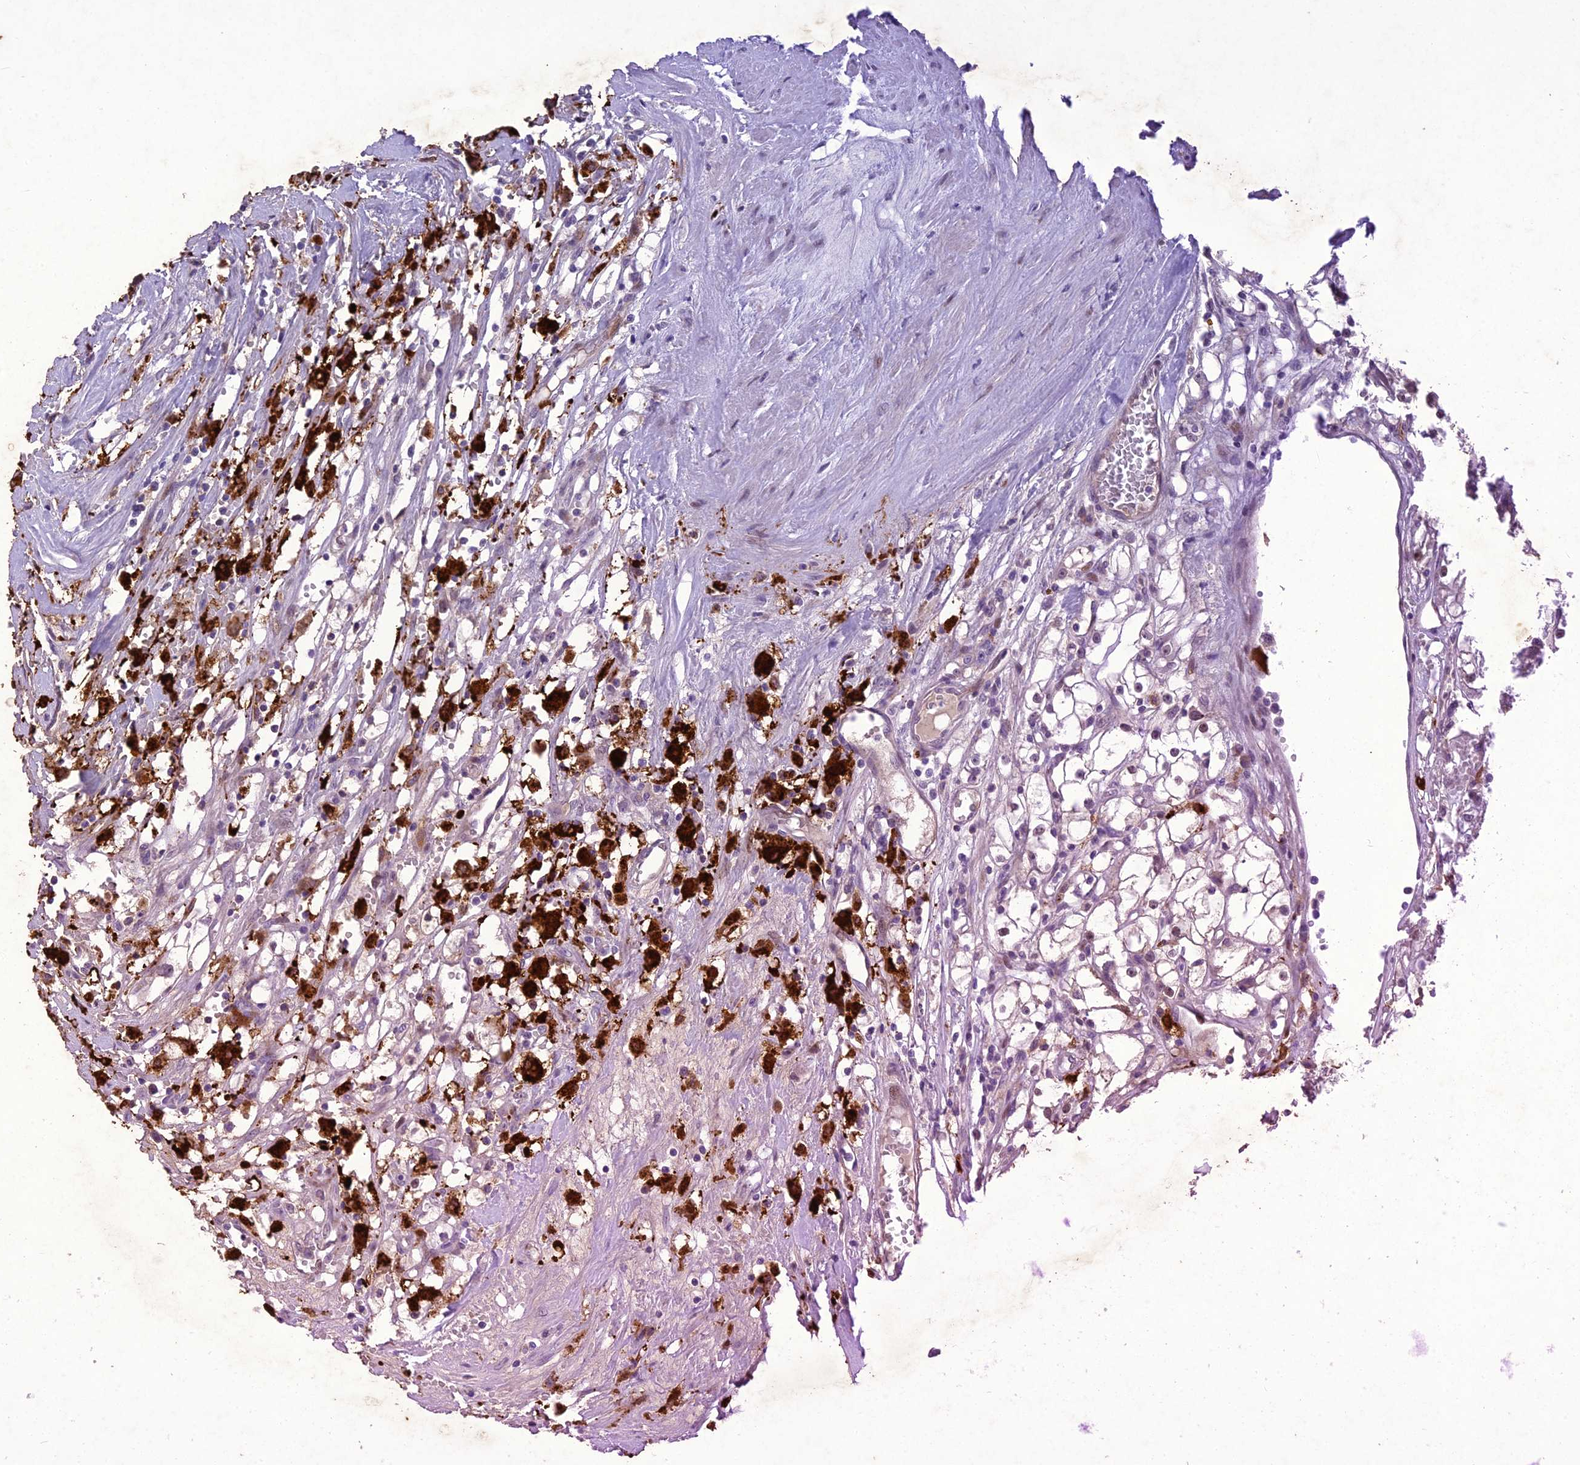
{"staining": {"intensity": "strong", "quantity": "<25%", "location": "cytoplasmic/membranous"}, "tissue": "renal cancer", "cell_type": "Tumor cells", "image_type": "cancer", "snomed": [{"axis": "morphology", "description": "Adenocarcinoma, NOS"}, {"axis": "topography", "description": "Kidney"}], "caption": "Immunohistochemical staining of renal cancer shows strong cytoplasmic/membranous protein positivity in about <25% of tumor cells.", "gene": "ANKRD52", "patient": {"sex": "male", "age": 56}}